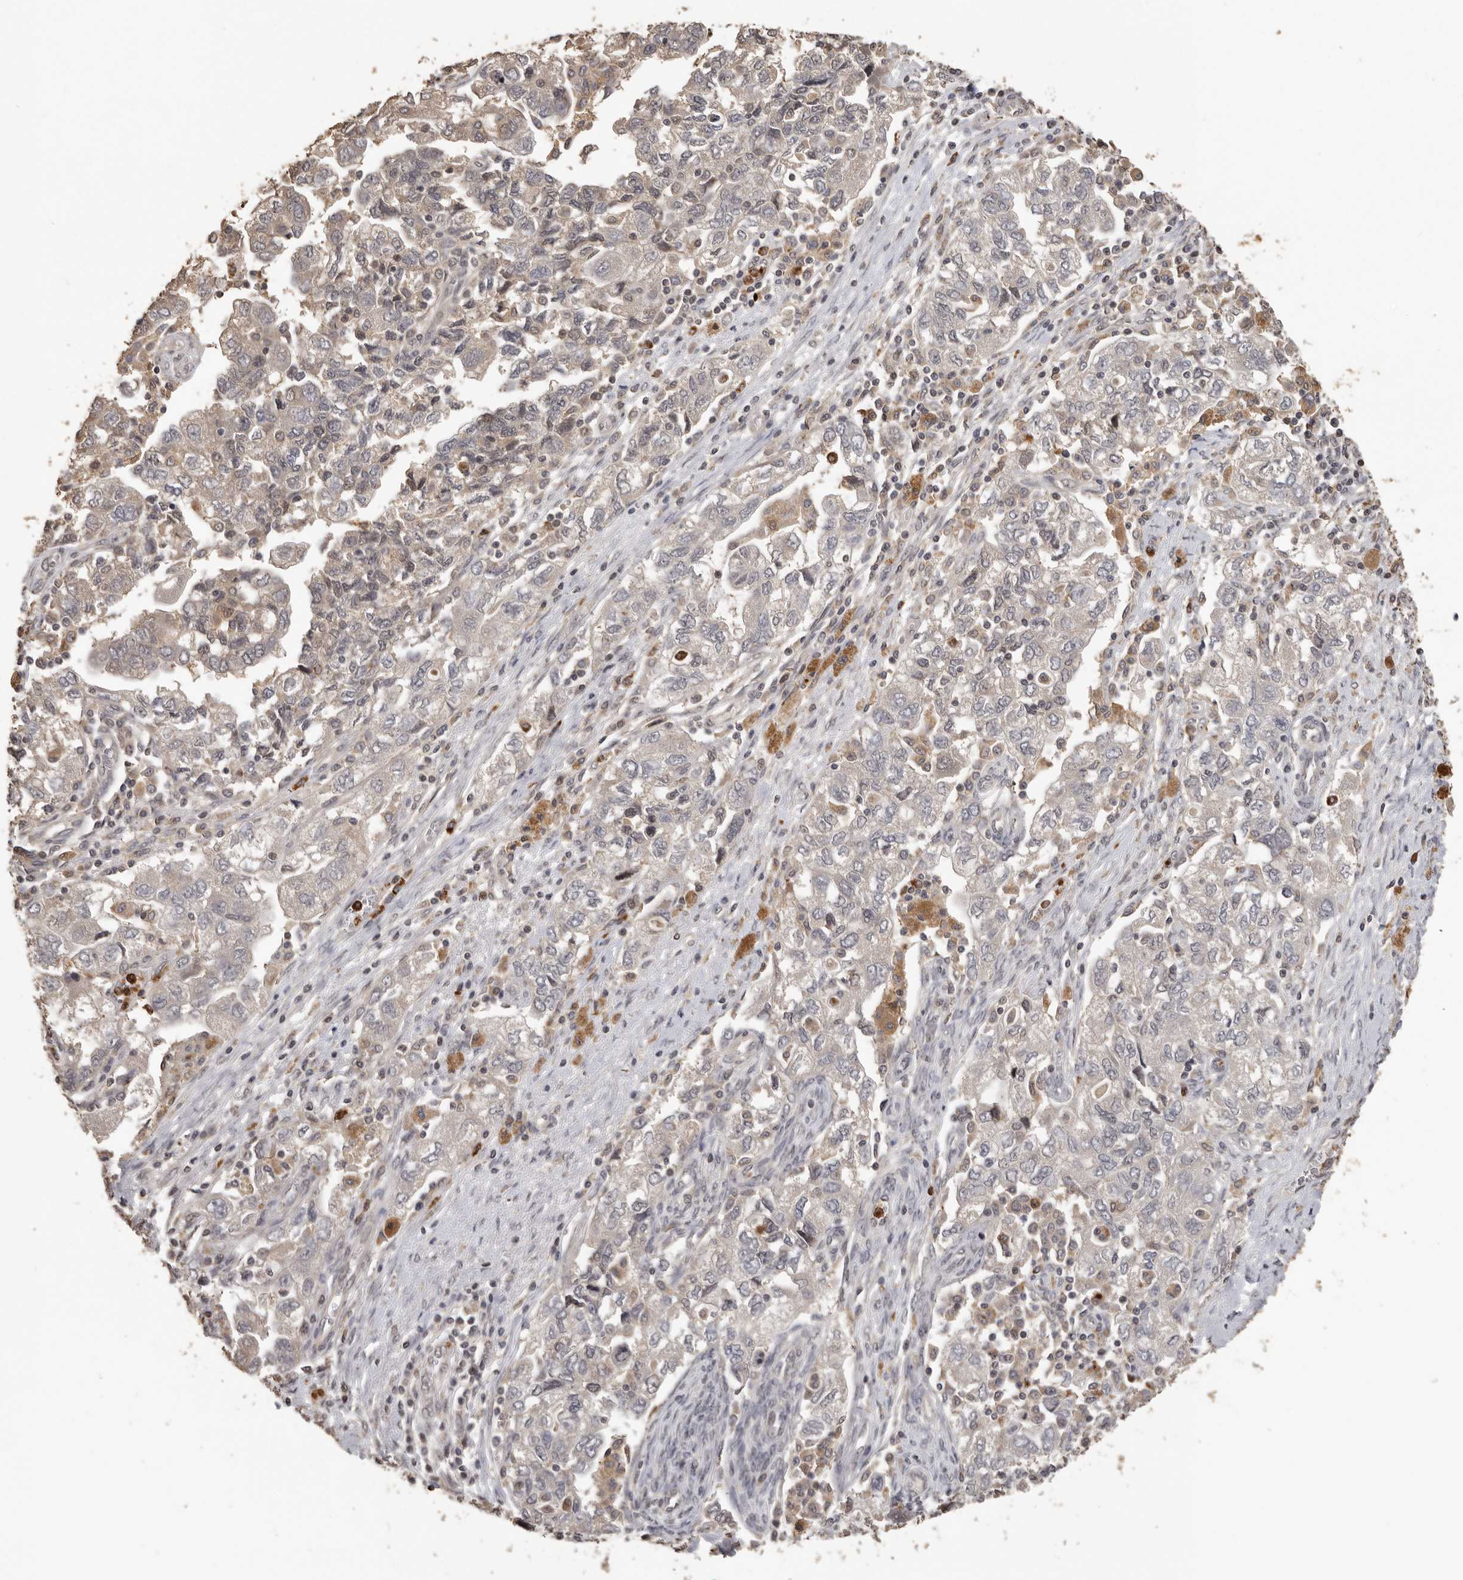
{"staining": {"intensity": "weak", "quantity": "<25%", "location": "cytoplasmic/membranous"}, "tissue": "ovarian cancer", "cell_type": "Tumor cells", "image_type": "cancer", "snomed": [{"axis": "morphology", "description": "Carcinoma, NOS"}, {"axis": "morphology", "description": "Cystadenocarcinoma, serous, NOS"}, {"axis": "topography", "description": "Ovary"}], "caption": "DAB immunohistochemical staining of human ovarian cancer (carcinoma) reveals no significant positivity in tumor cells.", "gene": "KIF2B", "patient": {"sex": "female", "age": 69}}